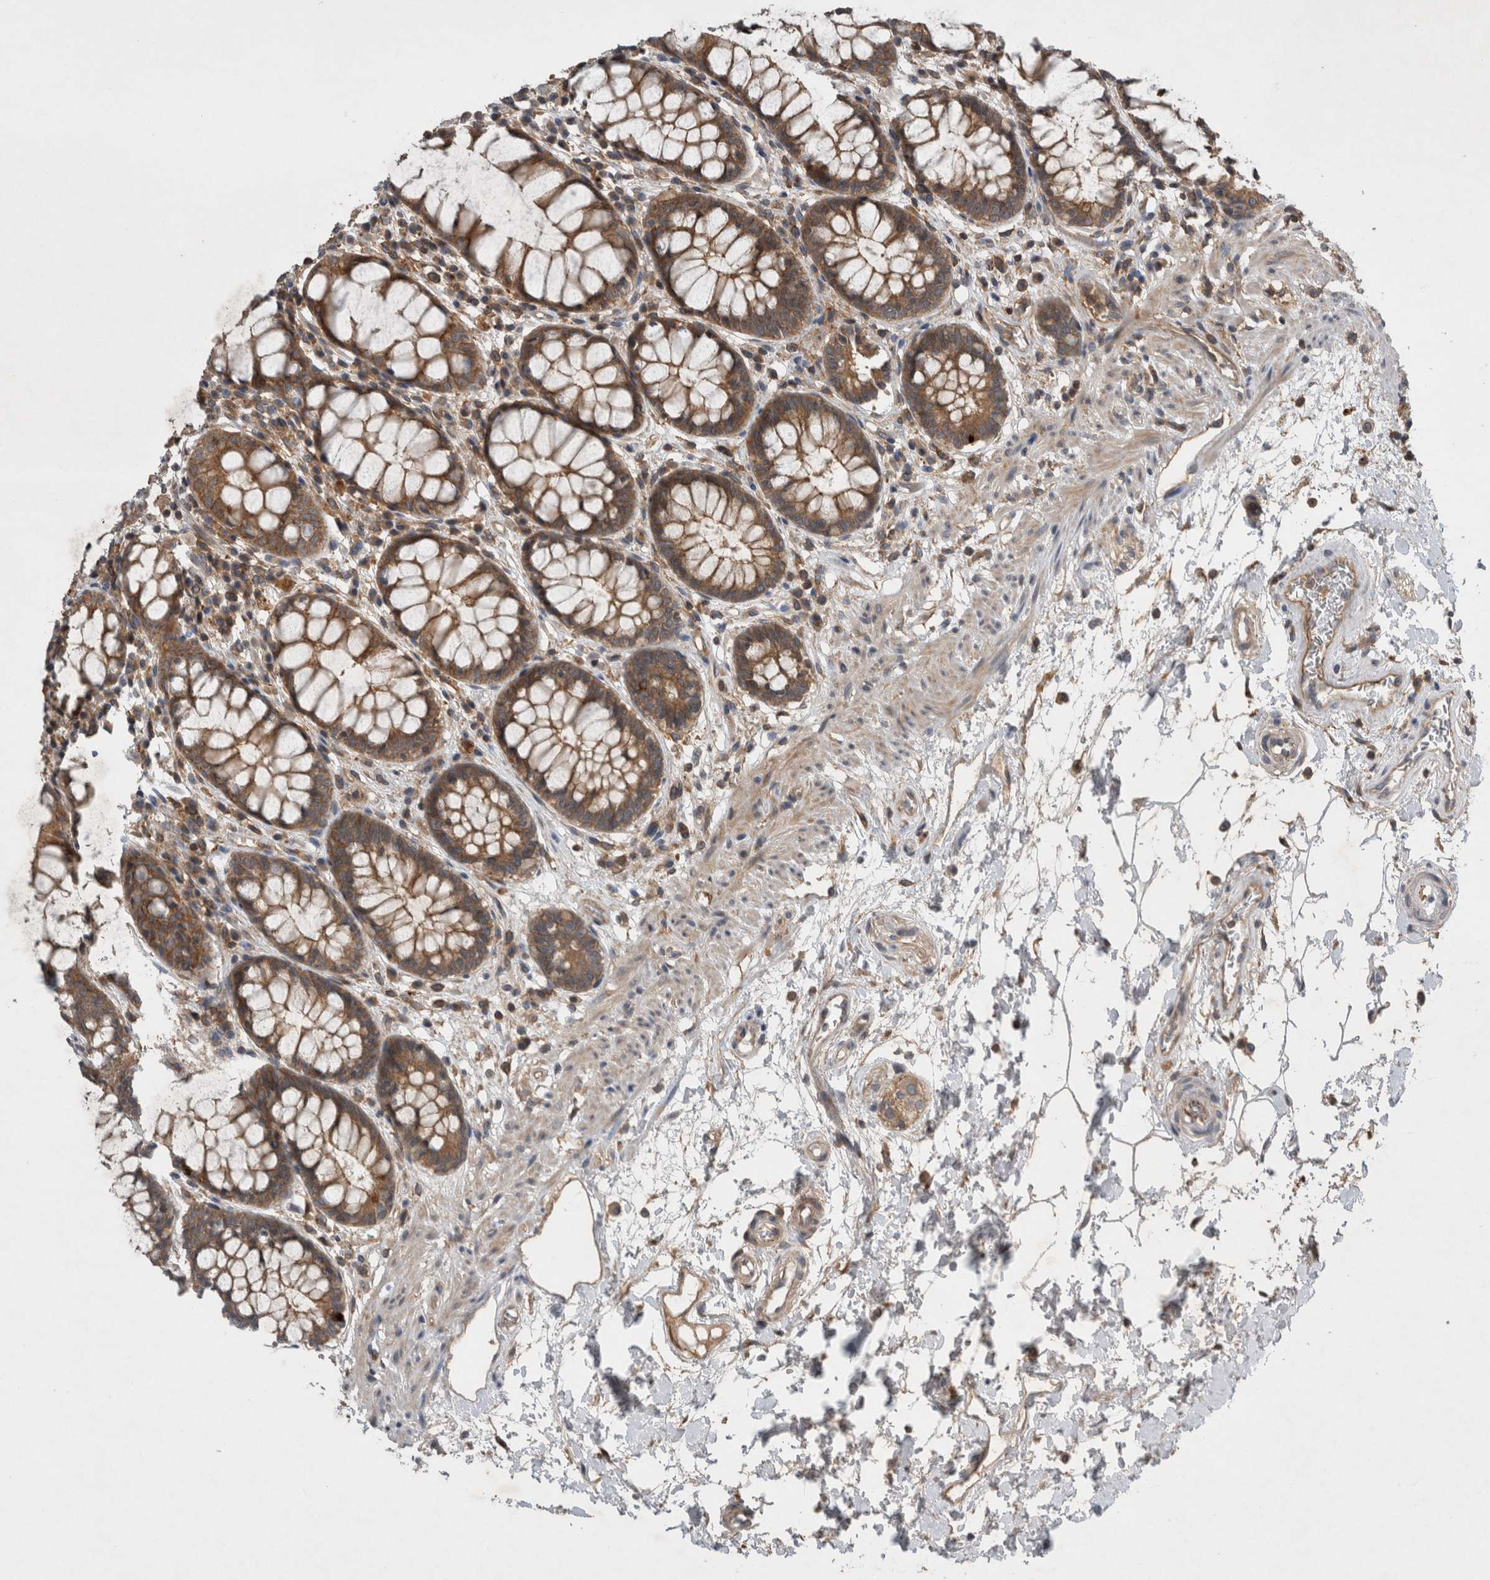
{"staining": {"intensity": "strong", "quantity": ">75%", "location": "cytoplasmic/membranous"}, "tissue": "rectum", "cell_type": "Glandular cells", "image_type": "normal", "snomed": [{"axis": "morphology", "description": "Normal tissue, NOS"}, {"axis": "topography", "description": "Rectum"}], "caption": "Protein expression analysis of unremarkable rectum demonstrates strong cytoplasmic/membranous positivity in about >75% of glandular cells.", "gene": "SCARA5", "patient": {"sex": "male", "age": 64}}